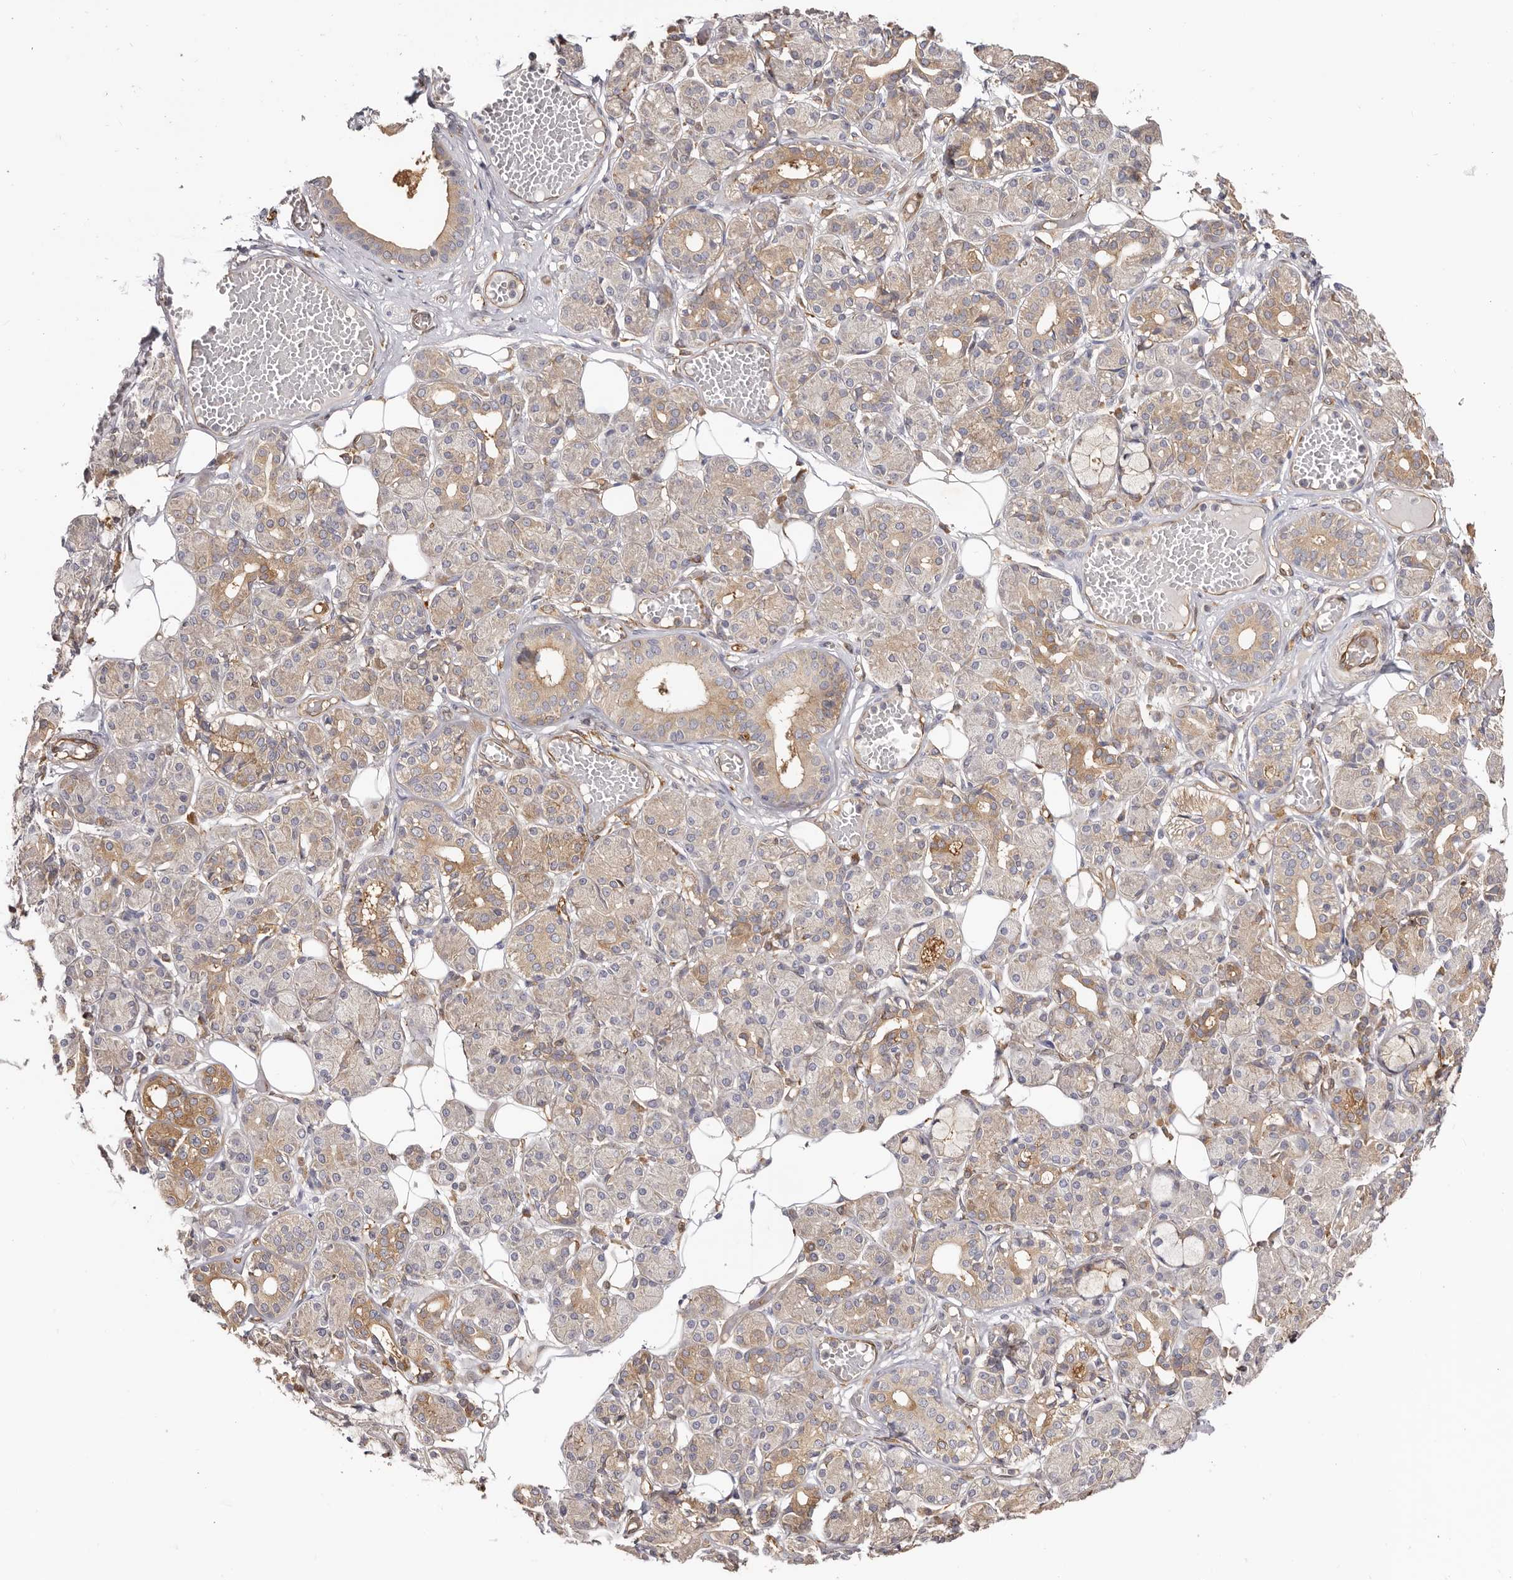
{"staining": {"intensity": "moderate", "quantity": "<25%", "location": "cytoplasmic/membranous"}, "tissue": "salivary gland", "cell_type": "Glandular cells", "image_type": "normal", "snomed": [{"axis": "morphology", "description": "Normal tissue, NOS"}, {"axis": "topography", "description": "Salivary gland"}], "caption": "Immunohistochemical staining of benign human salivary gland displays <25% levels of moderate cytoplasmic/membranous protein expression in about <25% of glandular cells.", "gene": "LAP3", "patient": {"sex": "male", "age": 63}}